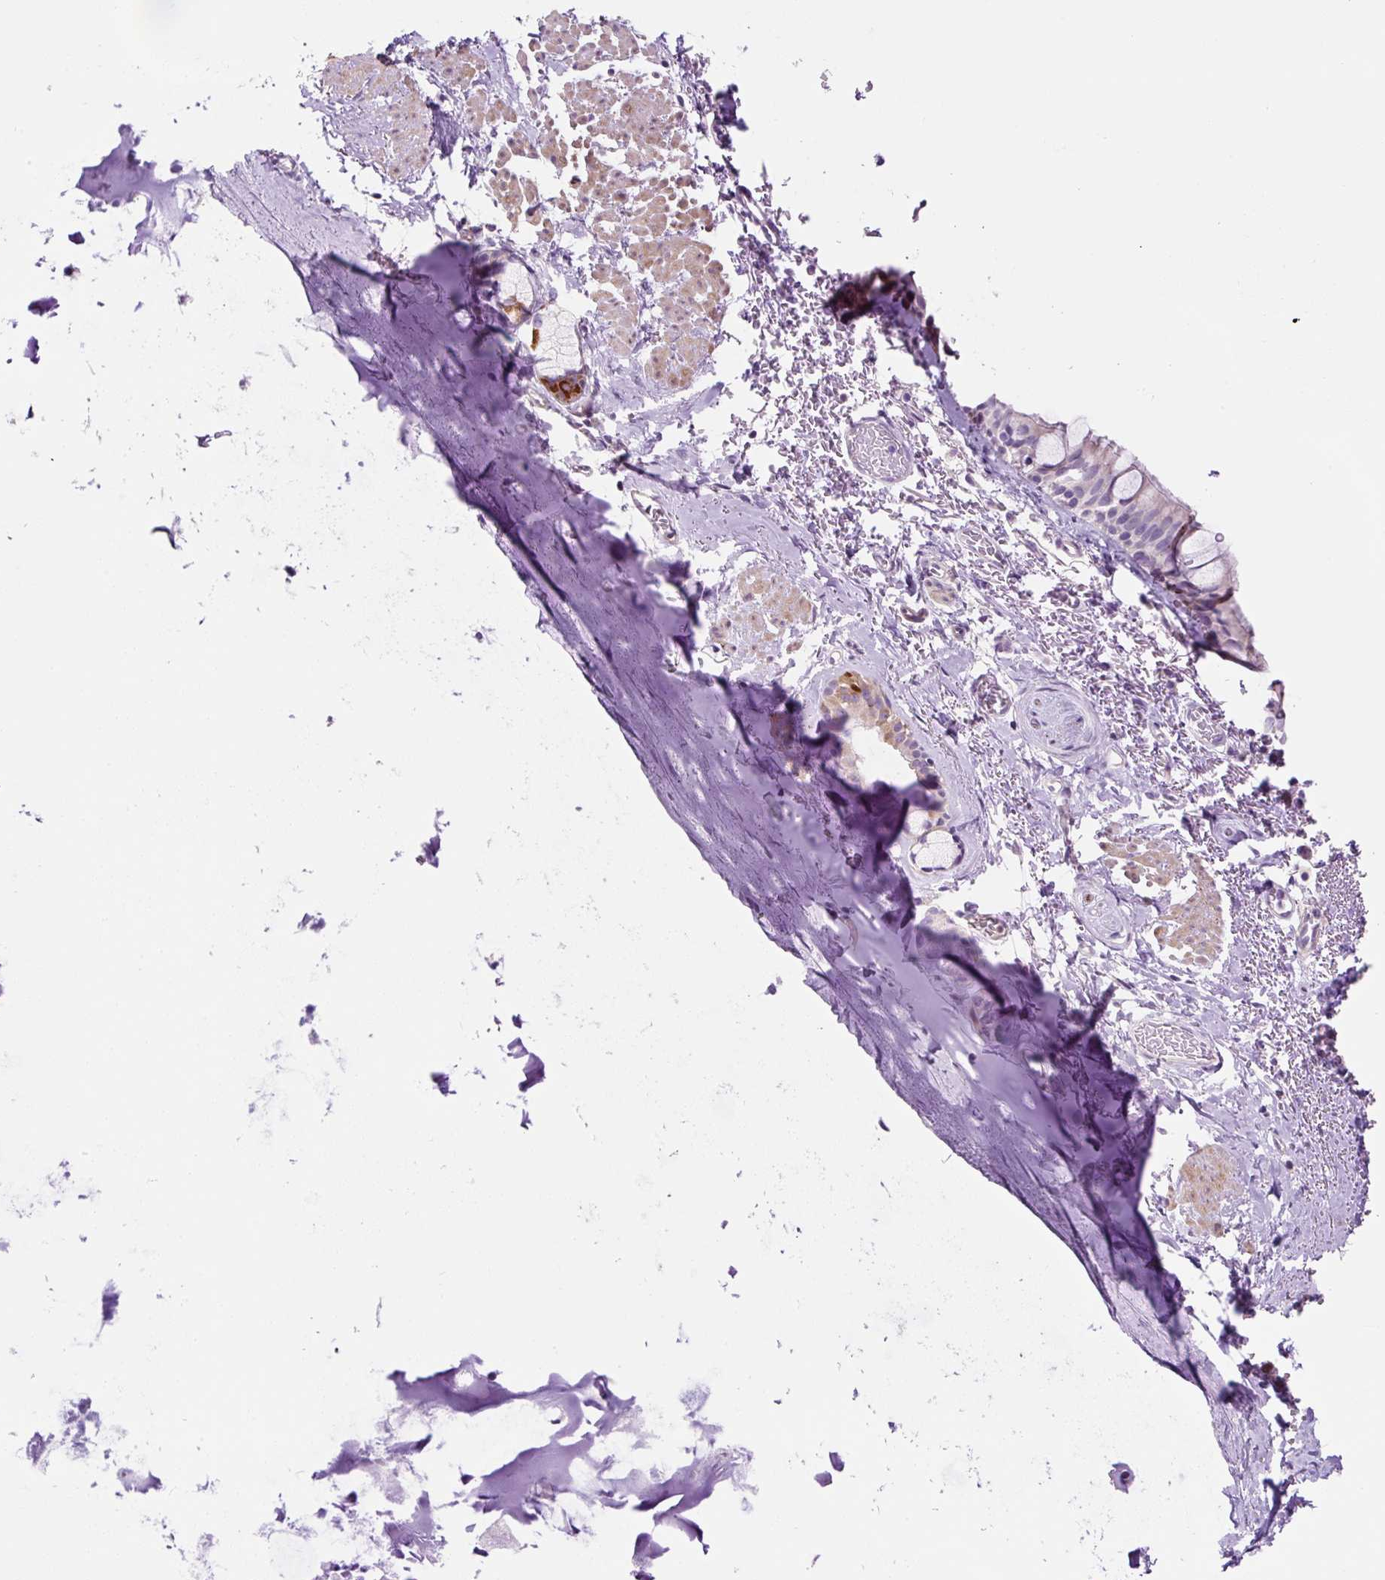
{"staining": {"intensity": "strong", "quantity": "25%-75%", "location": "cytoplasmic/membranous"}, "tissue": "bronchus", "cell_type": "Respiratory epithelial cells", "image_type": "normal", "snomed": [{"axis": "morphology", "description": "Normal tissue, NOS"}, {"axis": "topography", "description": "Bronchus"}], "caption": "Bronchus stained with DAB IHC shows high levels of strong cytoplasmic/membranous staining in approximately 25%-75% of respiratory epithelial cells.", "gene": "OGDHL", "patient": {"sex": "male", "age": 67}}